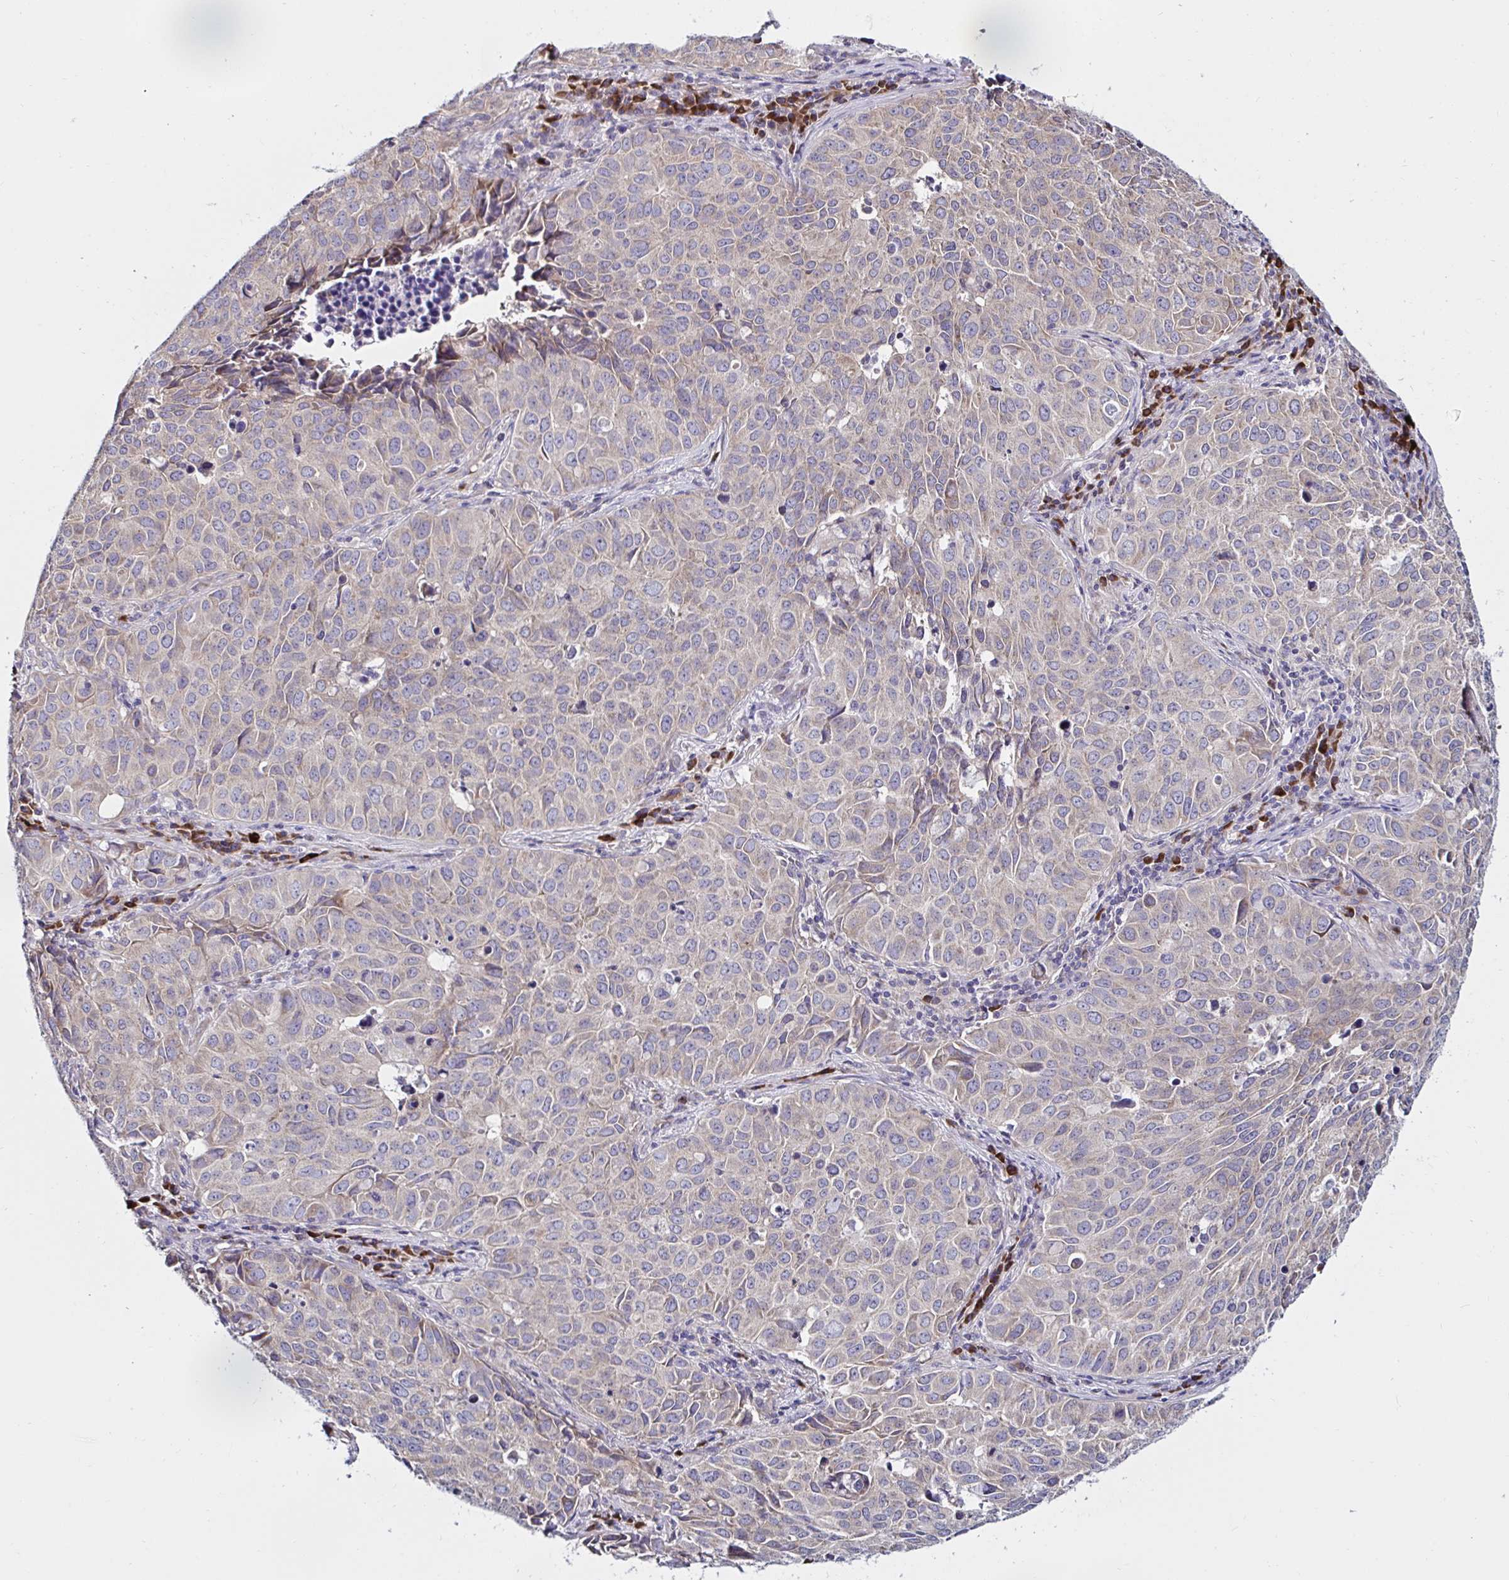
{"staining": {"intensity": "weak", "quantity": "<25%", "location": "cytoplasmic/membranous"}, "tissue": "lung cancer", "cell_type": "Tumor cells", "image_type": "cancer", "snomed": [{"axis": "morphology", "description": "Adenocarcinoma, NOS"}, {"axis": "topography", "description": "Lung"}], "caption": "The image shows no significant staining in tumor cells of lung adenocarcinoma. The staining is performed using DAB (3,3'-diaminobenzidine) brown chromogen with nuclei counter-stained in using hematoxylin.", "gene": "VSIG2", "patient": {"sex": "female", "age": 50}}